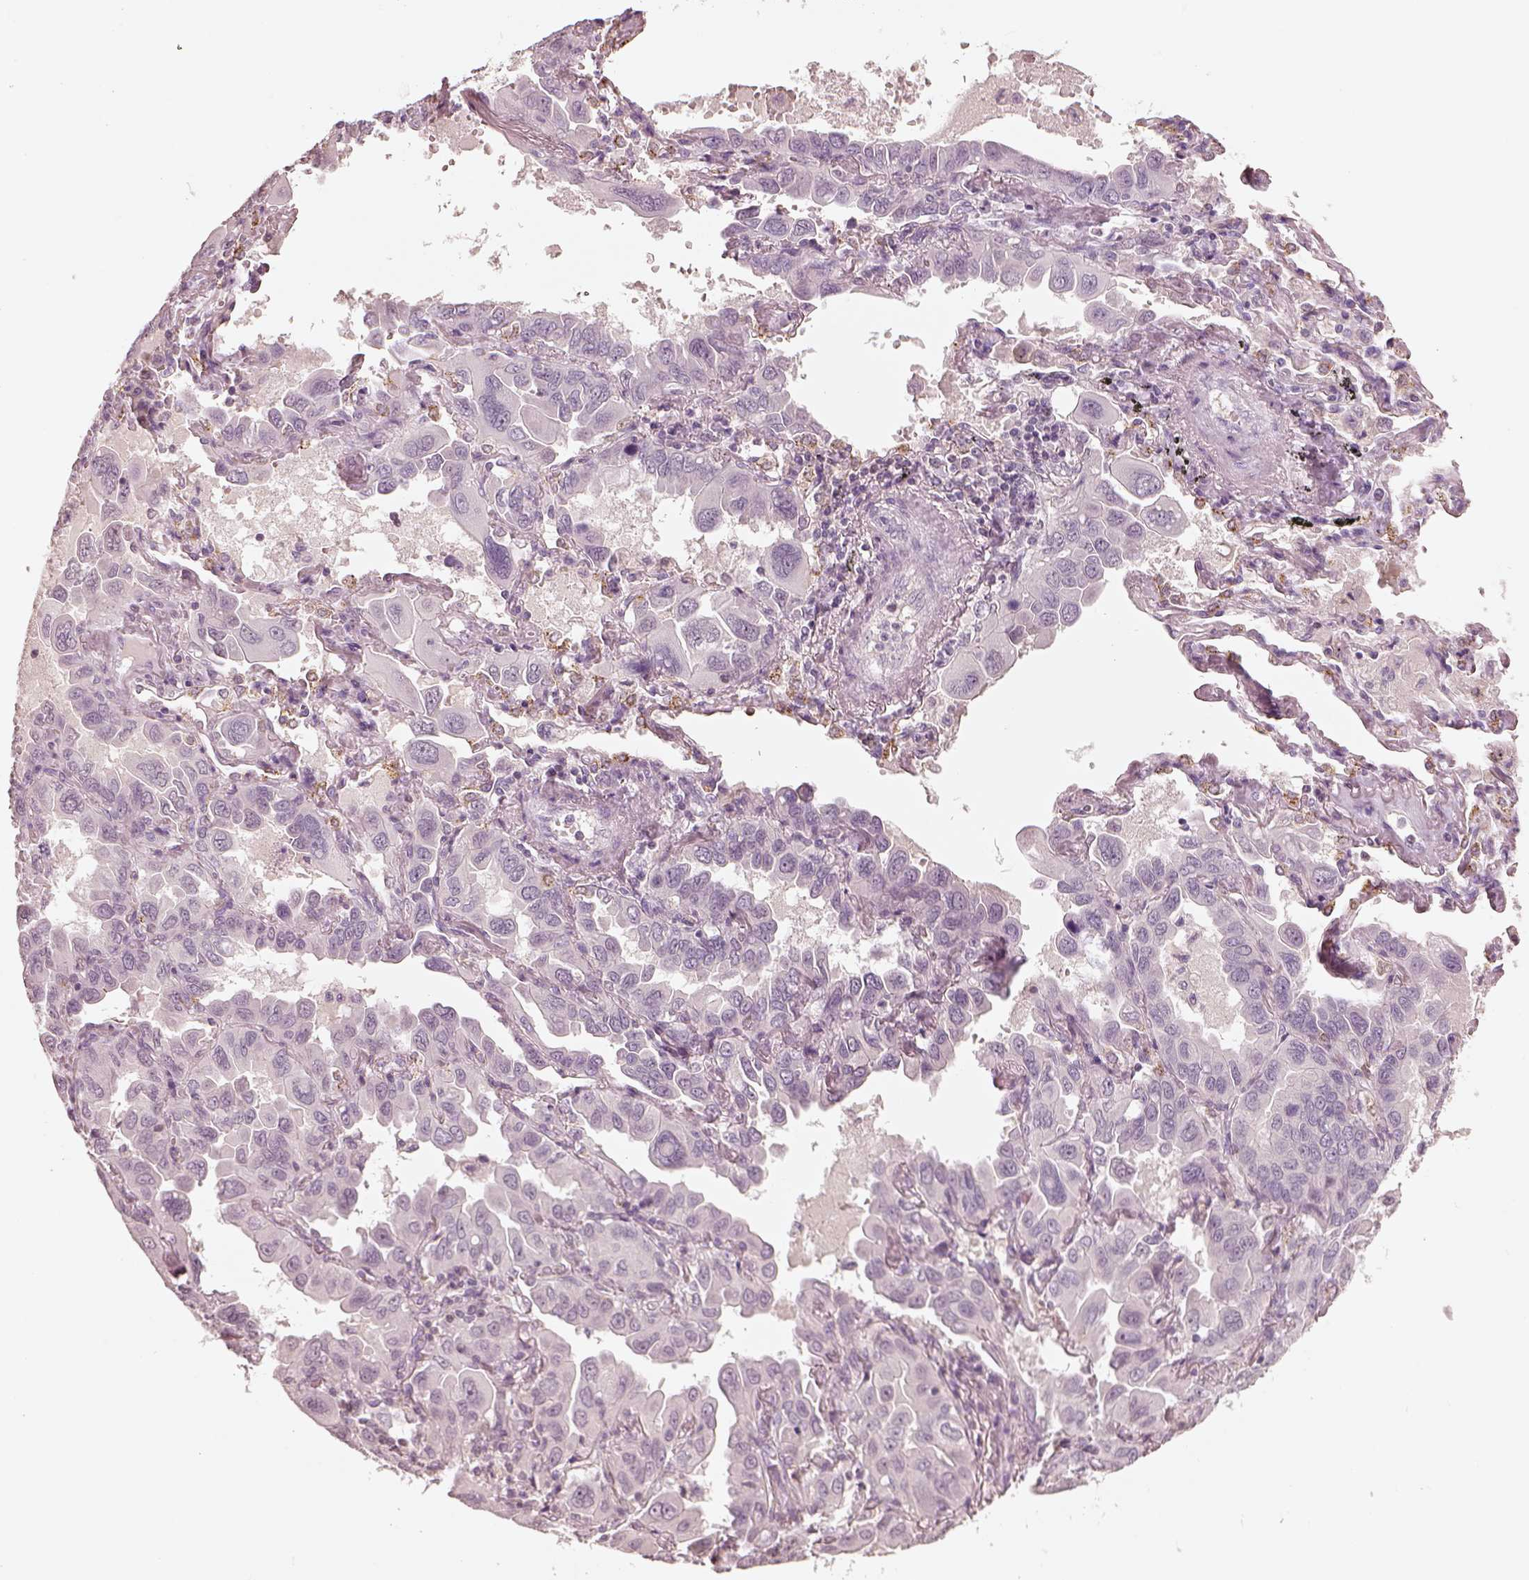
{"staining": {"intensity": "negative", "quantity": "none", "location": "none"}, "tissue": "lung cancer", "cell_type": "Tumor cells", "image_type": "cancer", "snomed": [{"axis": "morphology", "description": "Adenocarcinoma, NOS"}, {"axis": "topography", "description": "Lung"}], "caption": "Tumor cells show no significant positivity in lung adenocarcinoma.", "gene": "EGR4", "patient": {"sex": "male", "age": 64}}